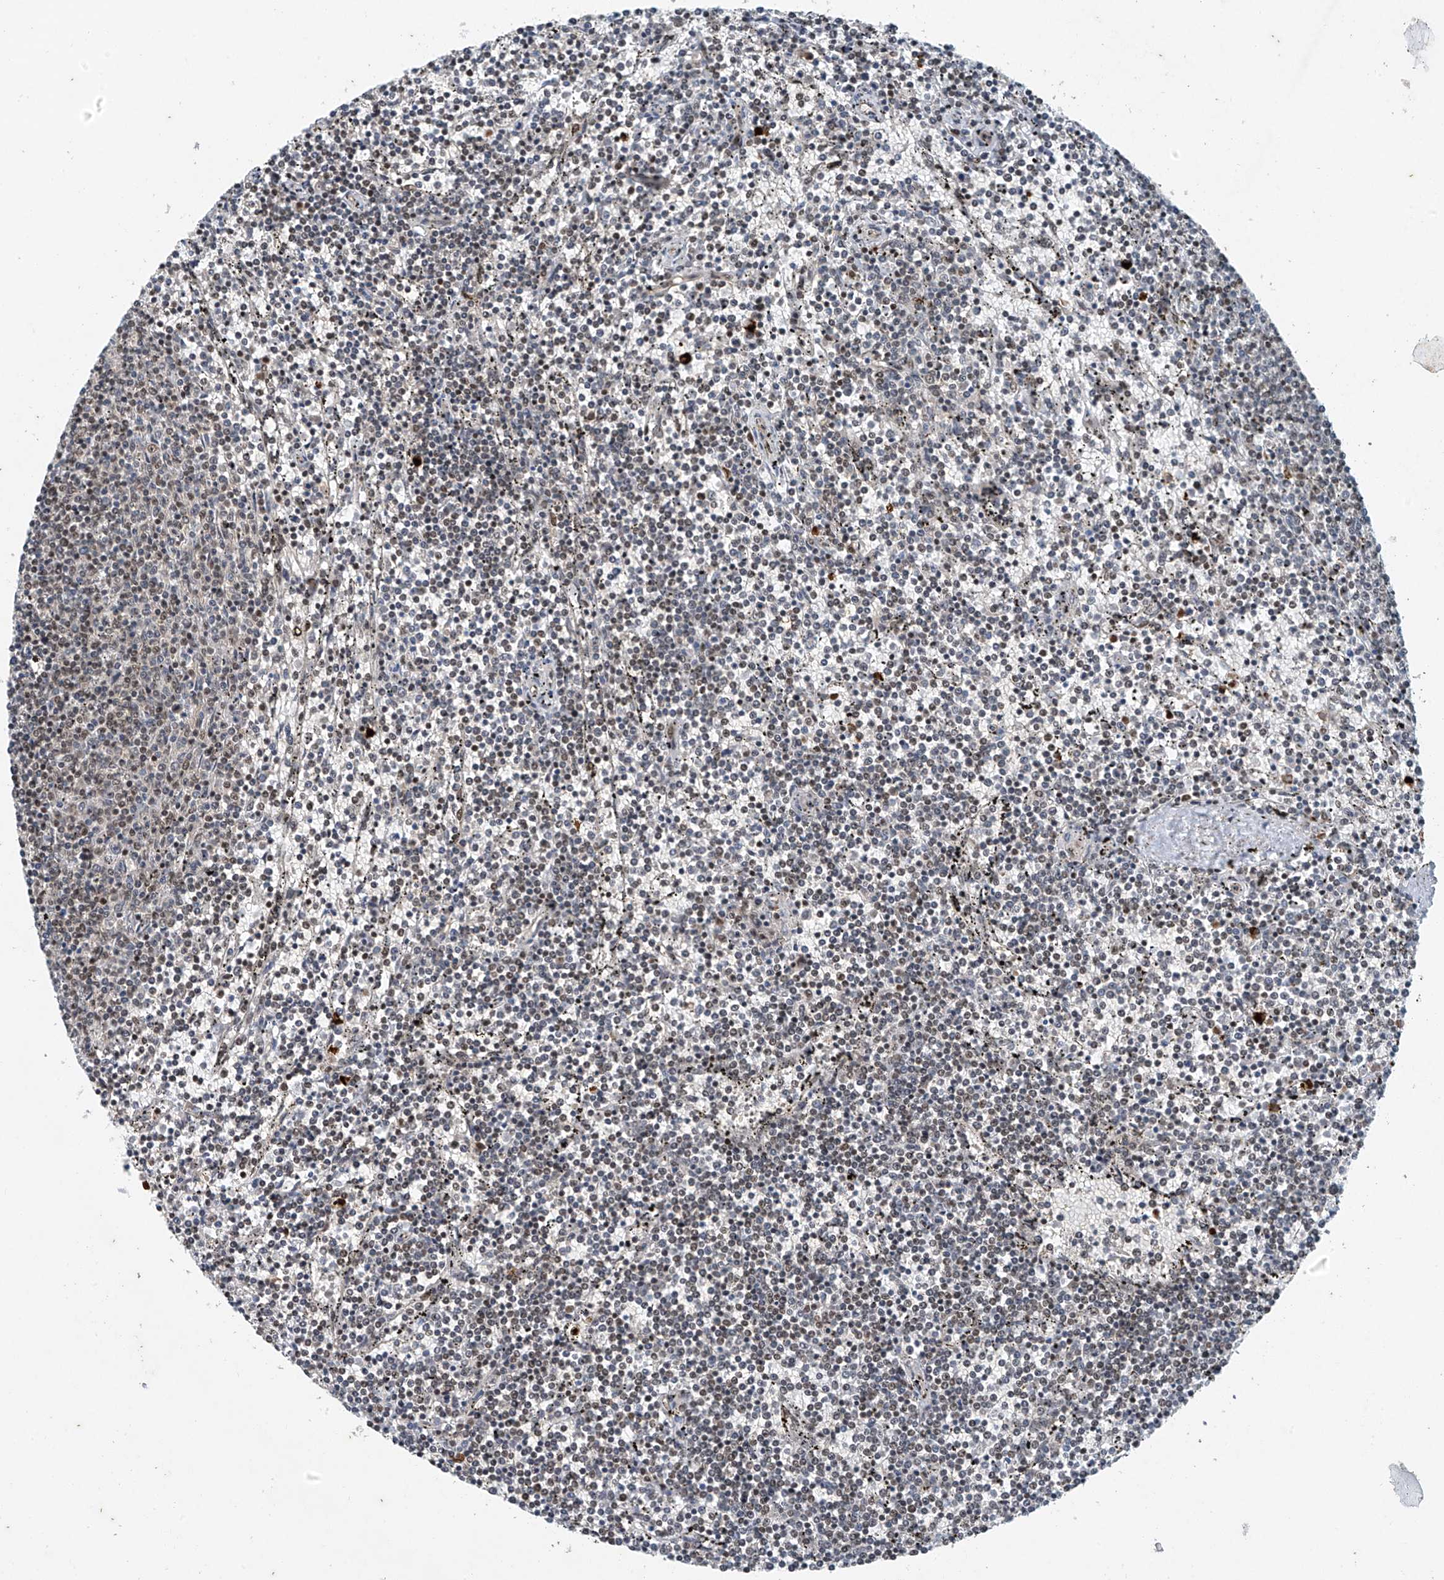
{"staining": {"intensity": "negative", "quantity": "none", "location": "none"}, "tissue": "lymphoma", "cell_type": "Tumor cells", "image_type": "cancer", "snomed": [{"axis": "morphology", "description": "Malignant lymphoma, non-Hodgkin's type, Low grade"}, {"axis": "topography", "description": "Spleen"}], "caption": "Tumor cells show no significant expression in lymphoma.", "gene": "TAF8", "patient": {"sex": "female", "age": 50}}